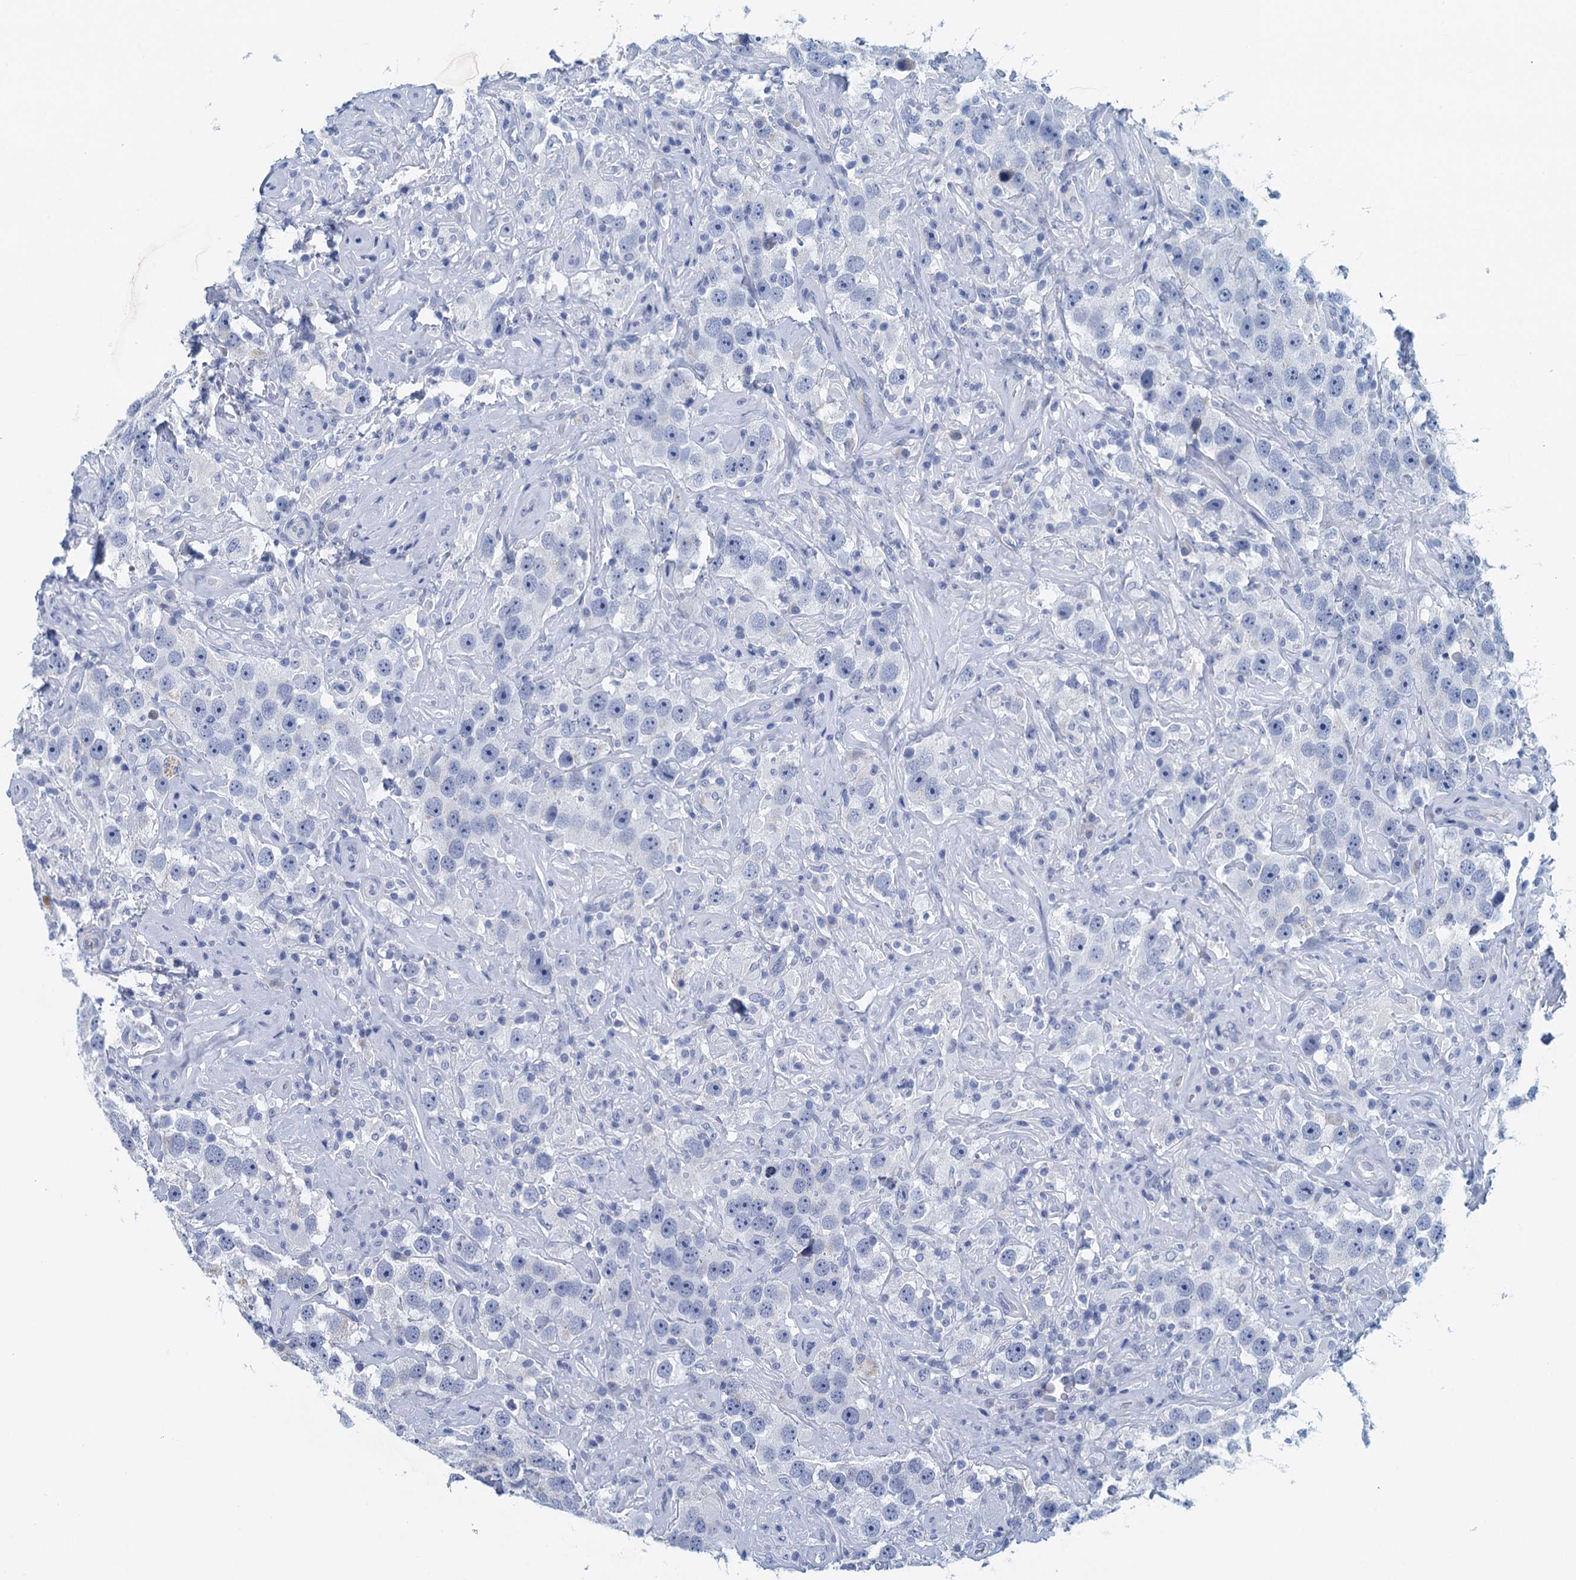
{"staining": {"intensity": "negative", "quantity": "none", "location": "none"}, "tissue": "testis cancer", "cell_type": "Tumor cells", "image_type": "cancer", "snomed": [{"axis": "morphology", "description": "Seminoma, NOS"}, {"axis": "topography", "description": "Testis"}], "caption": "Human testis seminoma stained for a protein using immunohistochemistry (IHC) displays no expression in tumor cells.", "gene": "CYP51A1", "patient": {"sex": "male", "age": 49}}